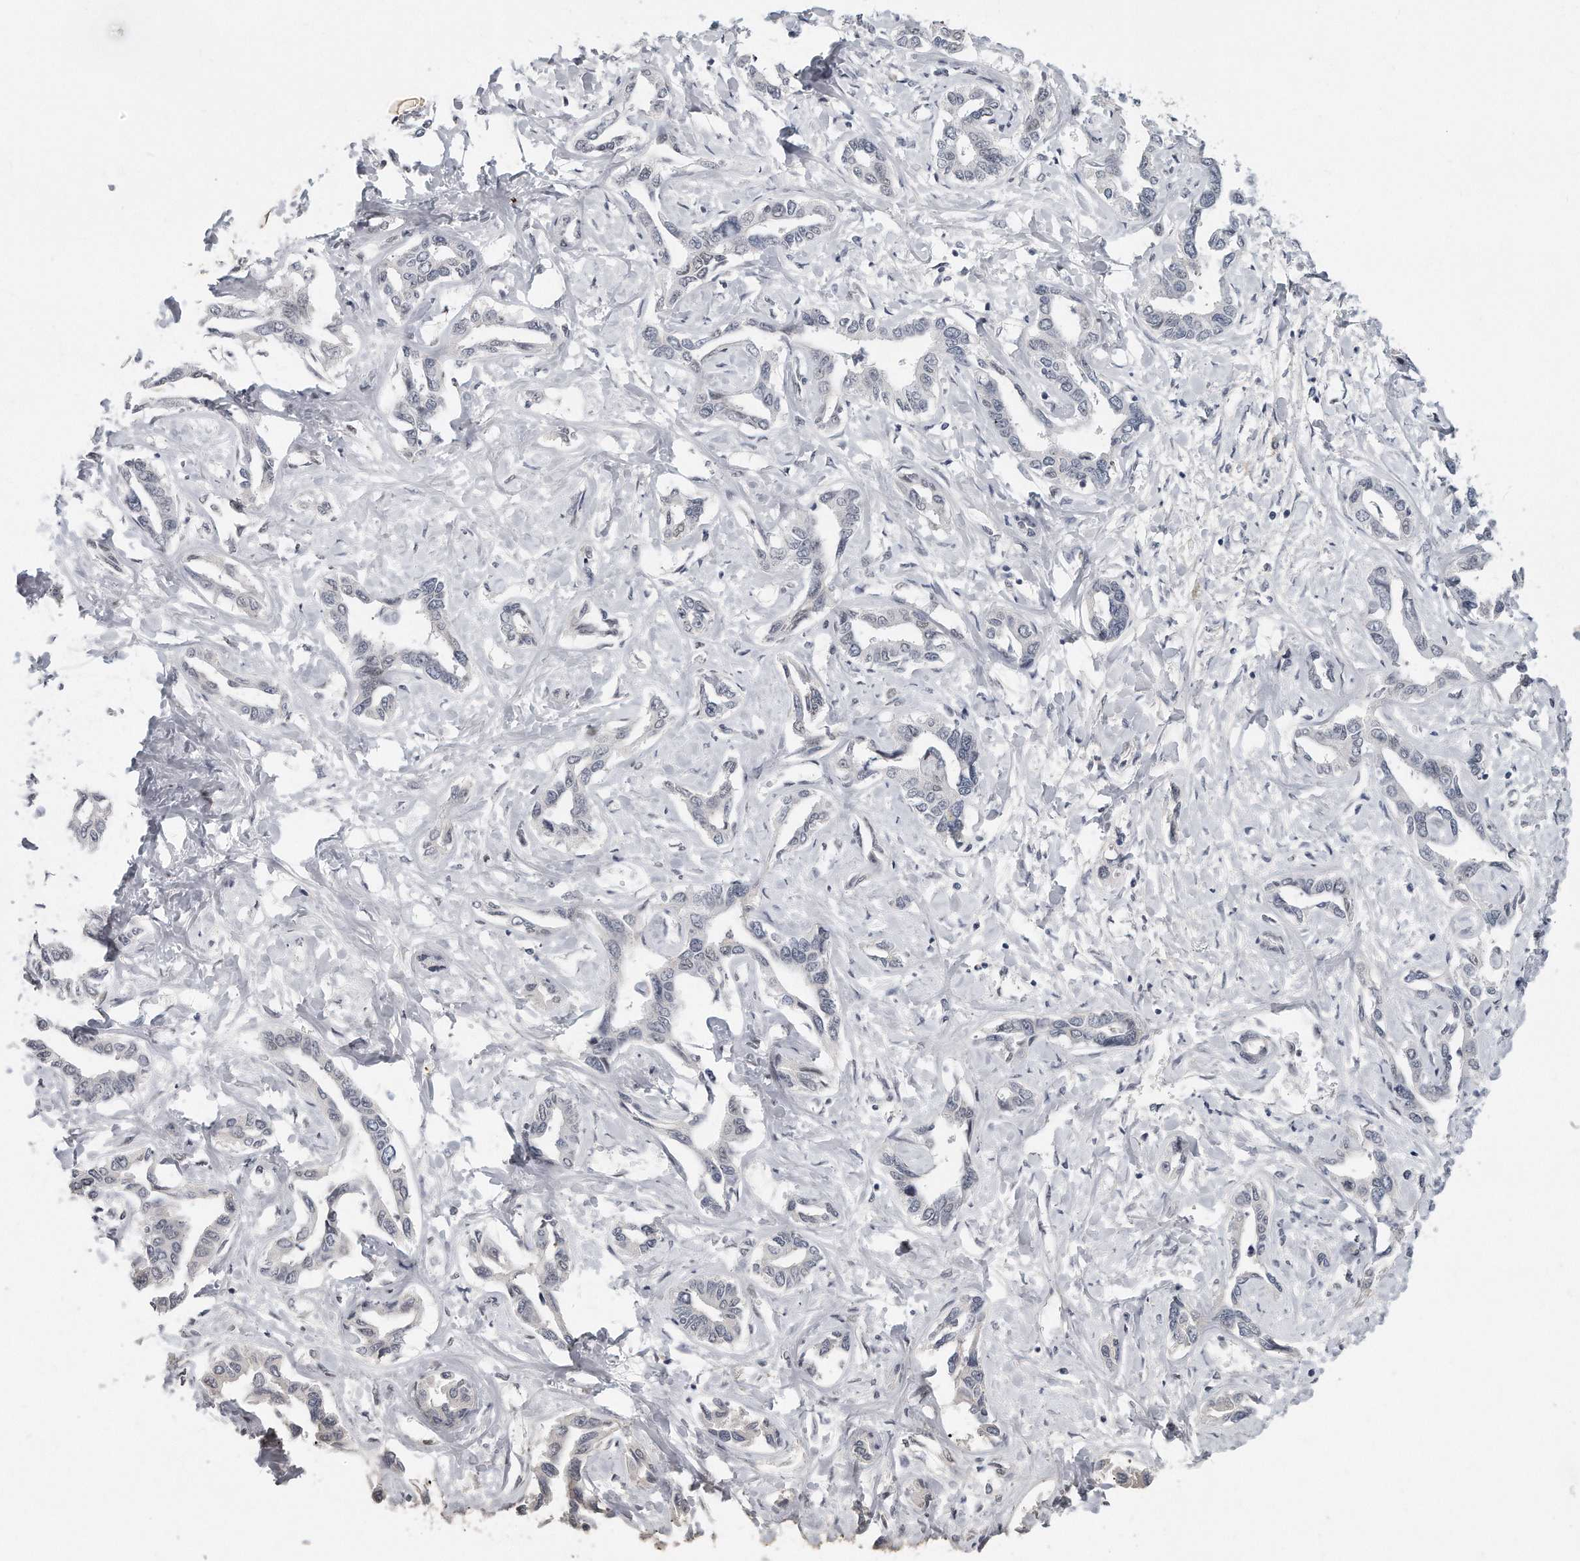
{"staining": {"intensity": "negative", "quantity": "none", "location": "none"}, "tissue": "liver cancer", "cell_type": "Tumor cells", "image_type": "cancer", "snomed": [{"axis": "morphology", "description": "Cholangiocarcinoma"}, {"axis": "topography", "description": "Liver"}], "caption": "The image reveals no significant staining in tumor cells of liver cancer. The staining is performed using DAB brown chromogen with nuclei counter-stained in using hematoxylin.", "gene": "CTBP2", "patient": {"sex": "male", "age": 59}}